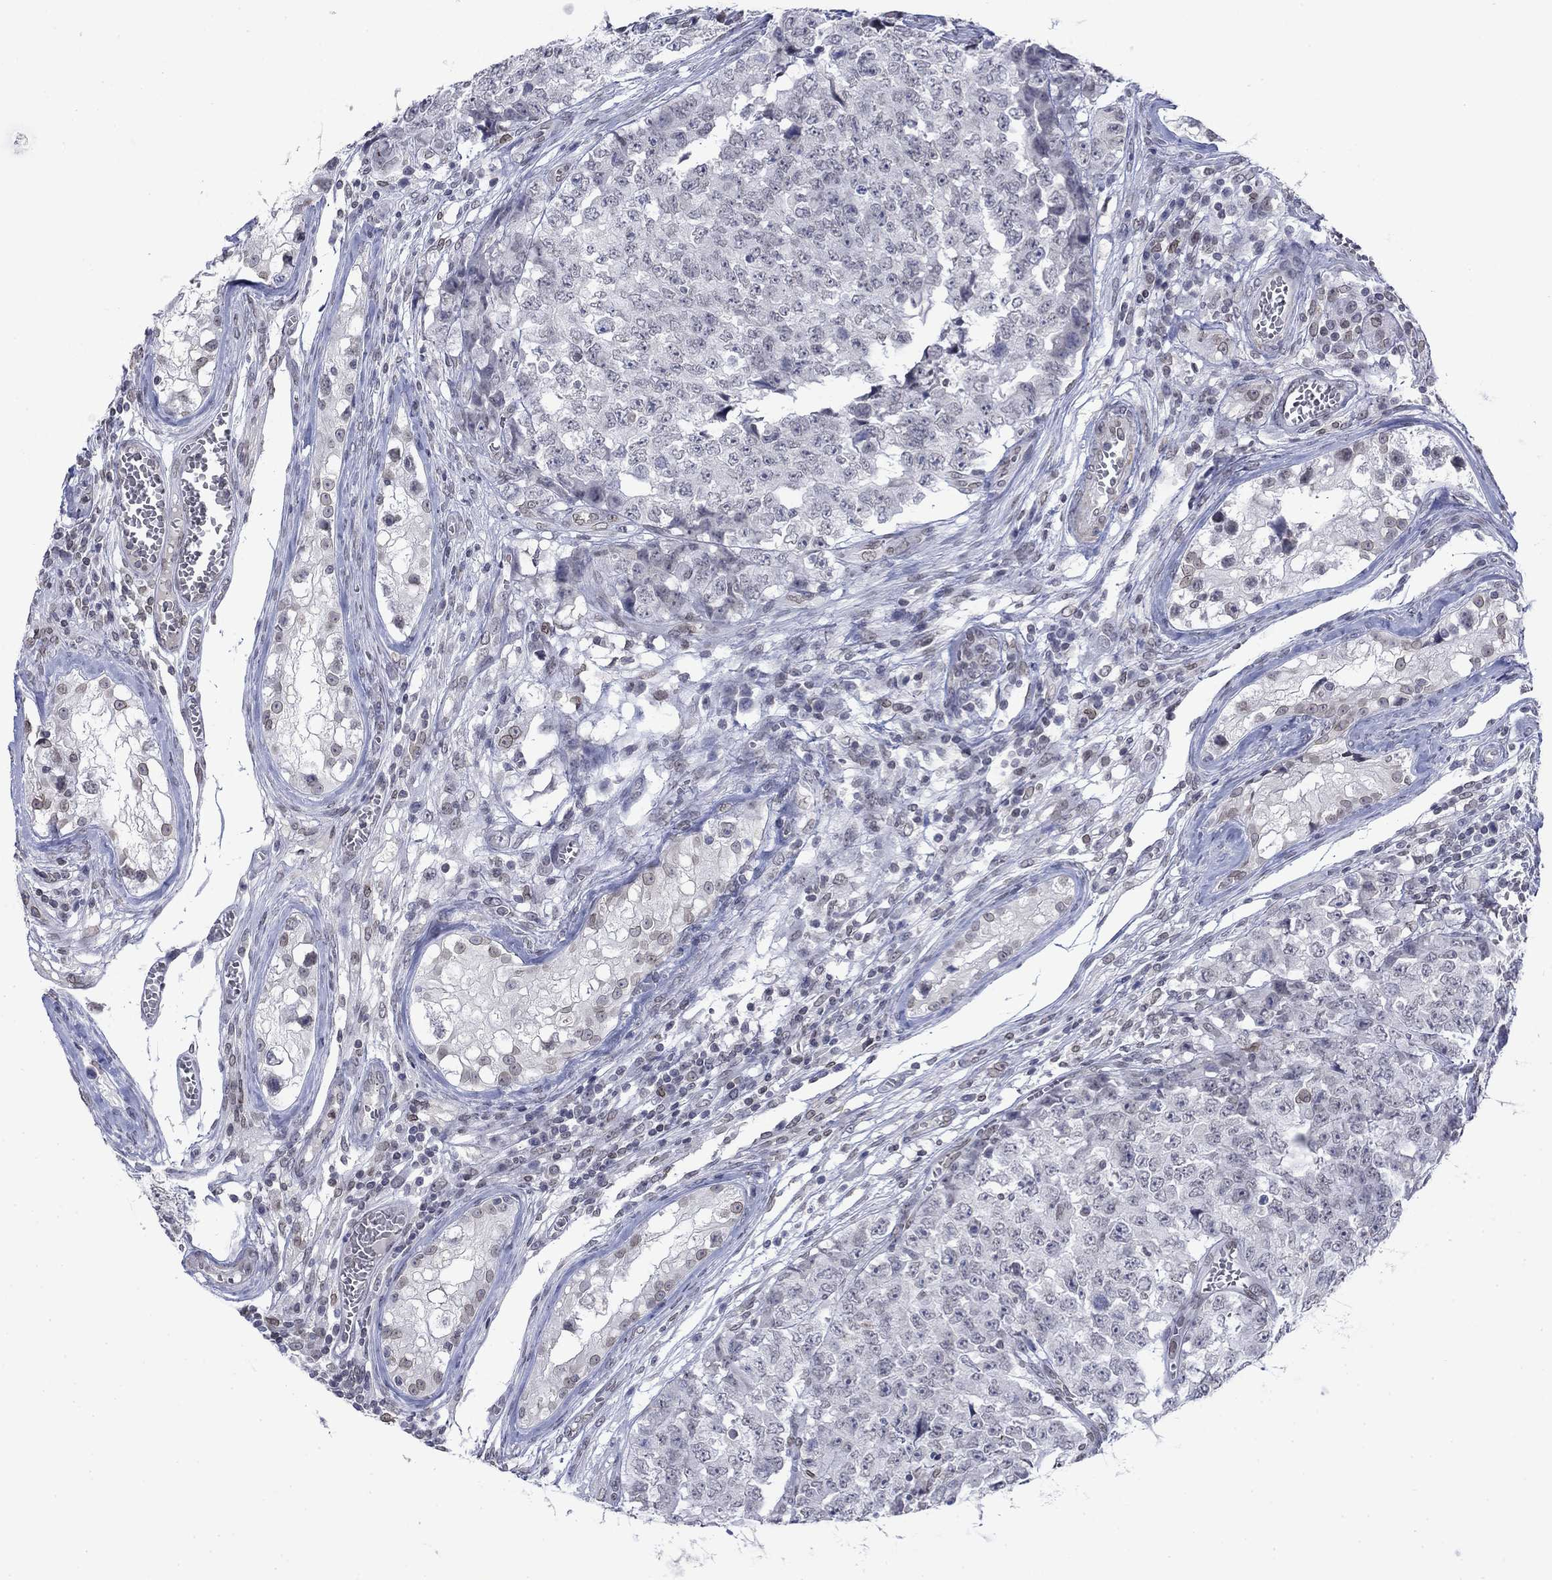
{"staining": {"intensity": "negative", "quantity": "none", "location": "none"}, "tissue": "testis cancer", "cell_type": "Tumor cells", "image_type": "cancer", "snomed": [{"axis": "morphology", "description": "Carcinoma, Embryonal, NOS"}, {"axis": "topography", "description": "Testis"}], "caption": "Protein analysis of testis cancer (embryonal carcinoma) displays no significant staining in tumor cells.", "gene": "TOR1AIP1", "patient": {"sex": "male", "age": 23}}